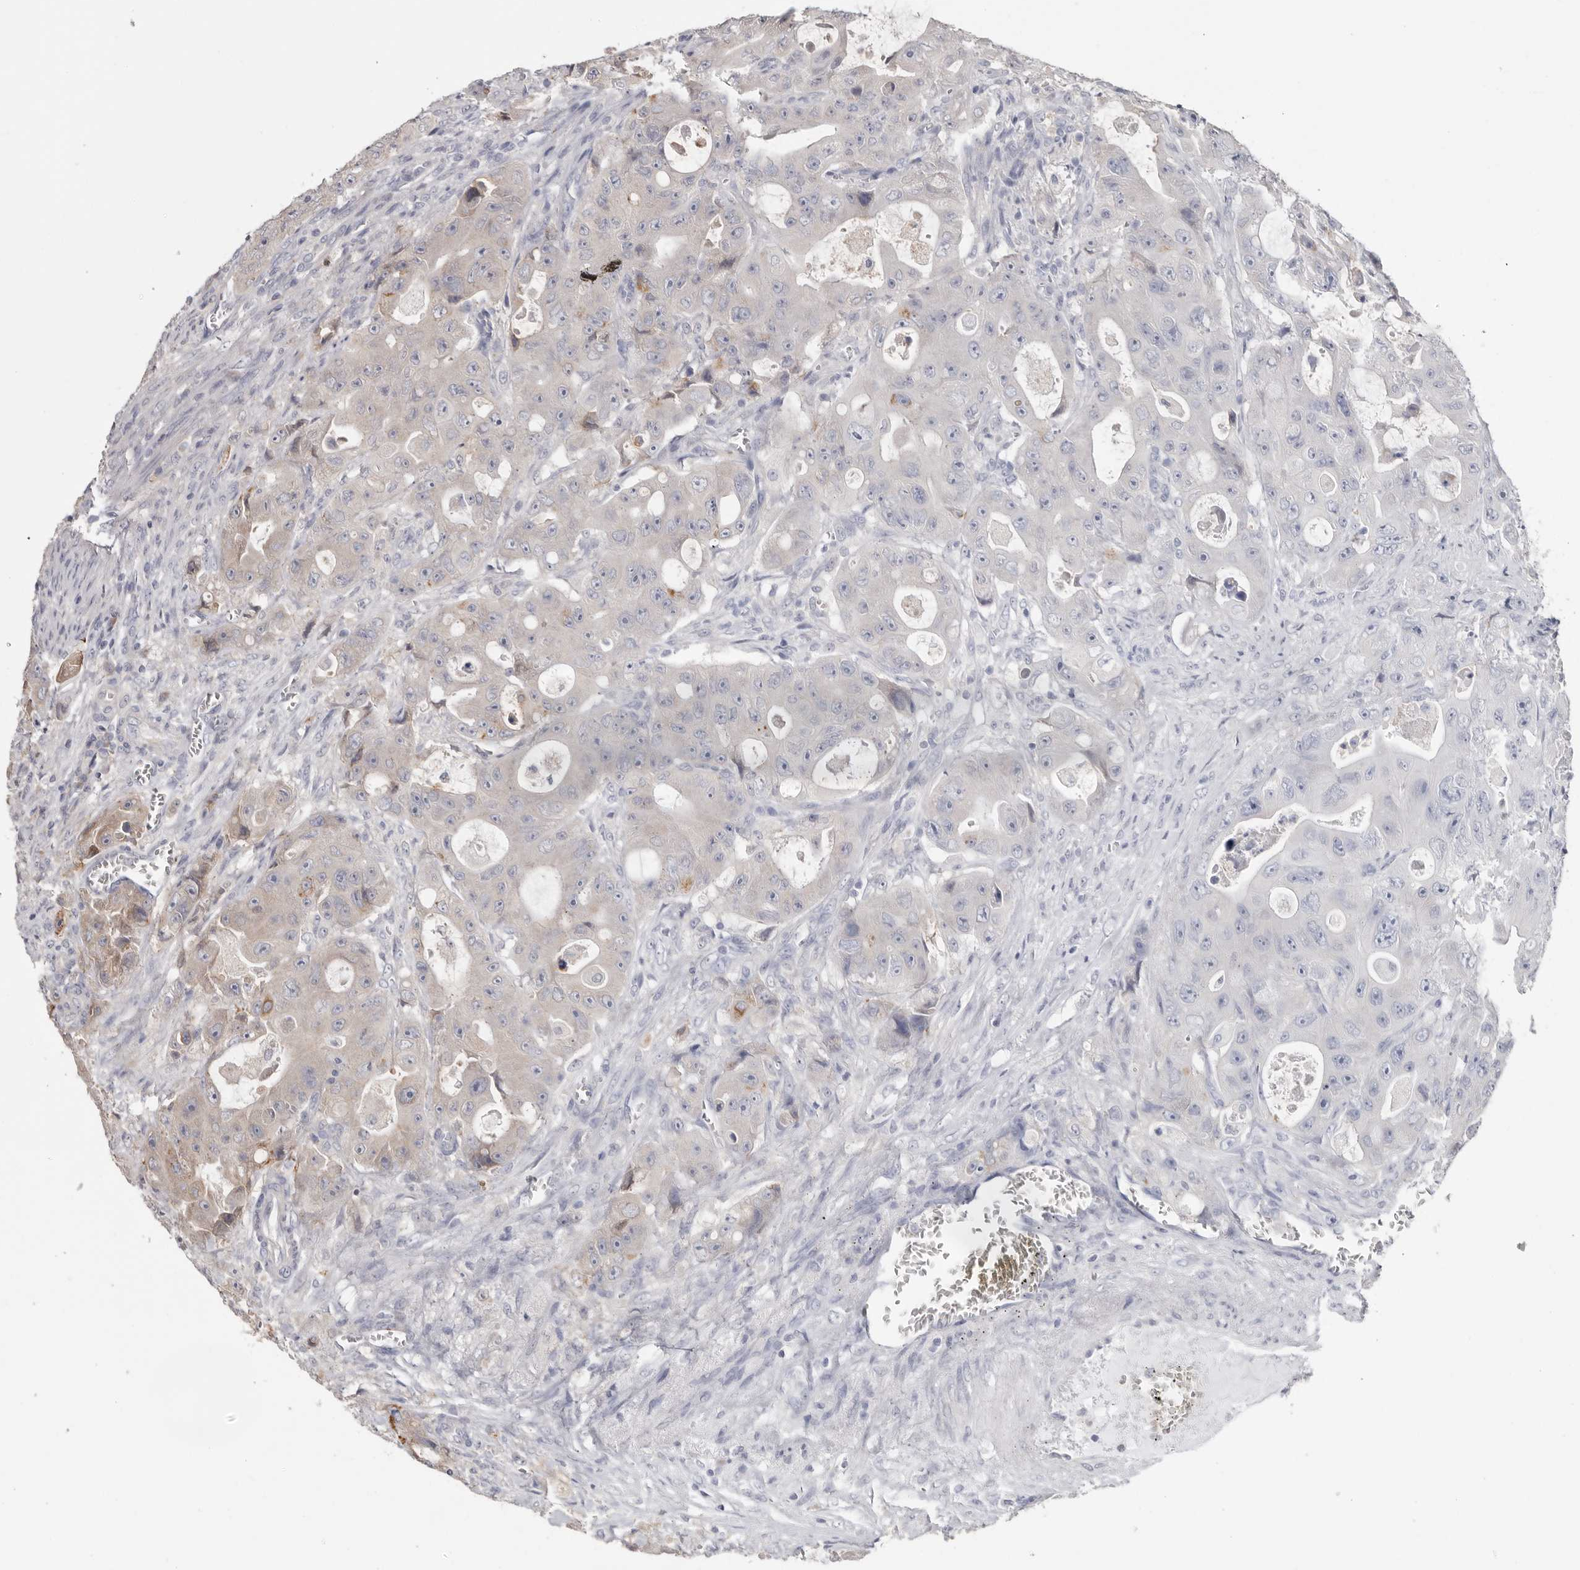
{"staining": {"intensity": "weak", "quantity": "25%-75%", "location": "cytoplasmic/membranous"}, "tissue": "colorectal cancer", "cell_type": "Tumor cells", "image_type": "cancer", "snomed": [{"axis": "morphology", "description": "Adenocarcinoma, NOS"}, {"axis": "topography", "description": "Colon"}], "caption": "Protein expression analysis of human colorectal cancer reveals weak cytoplasmic/membranous positivity in approximately 25%-75% of tumor cells.", "gene": "TMUB1", "patient": {"sex": "female", "age": 46}}